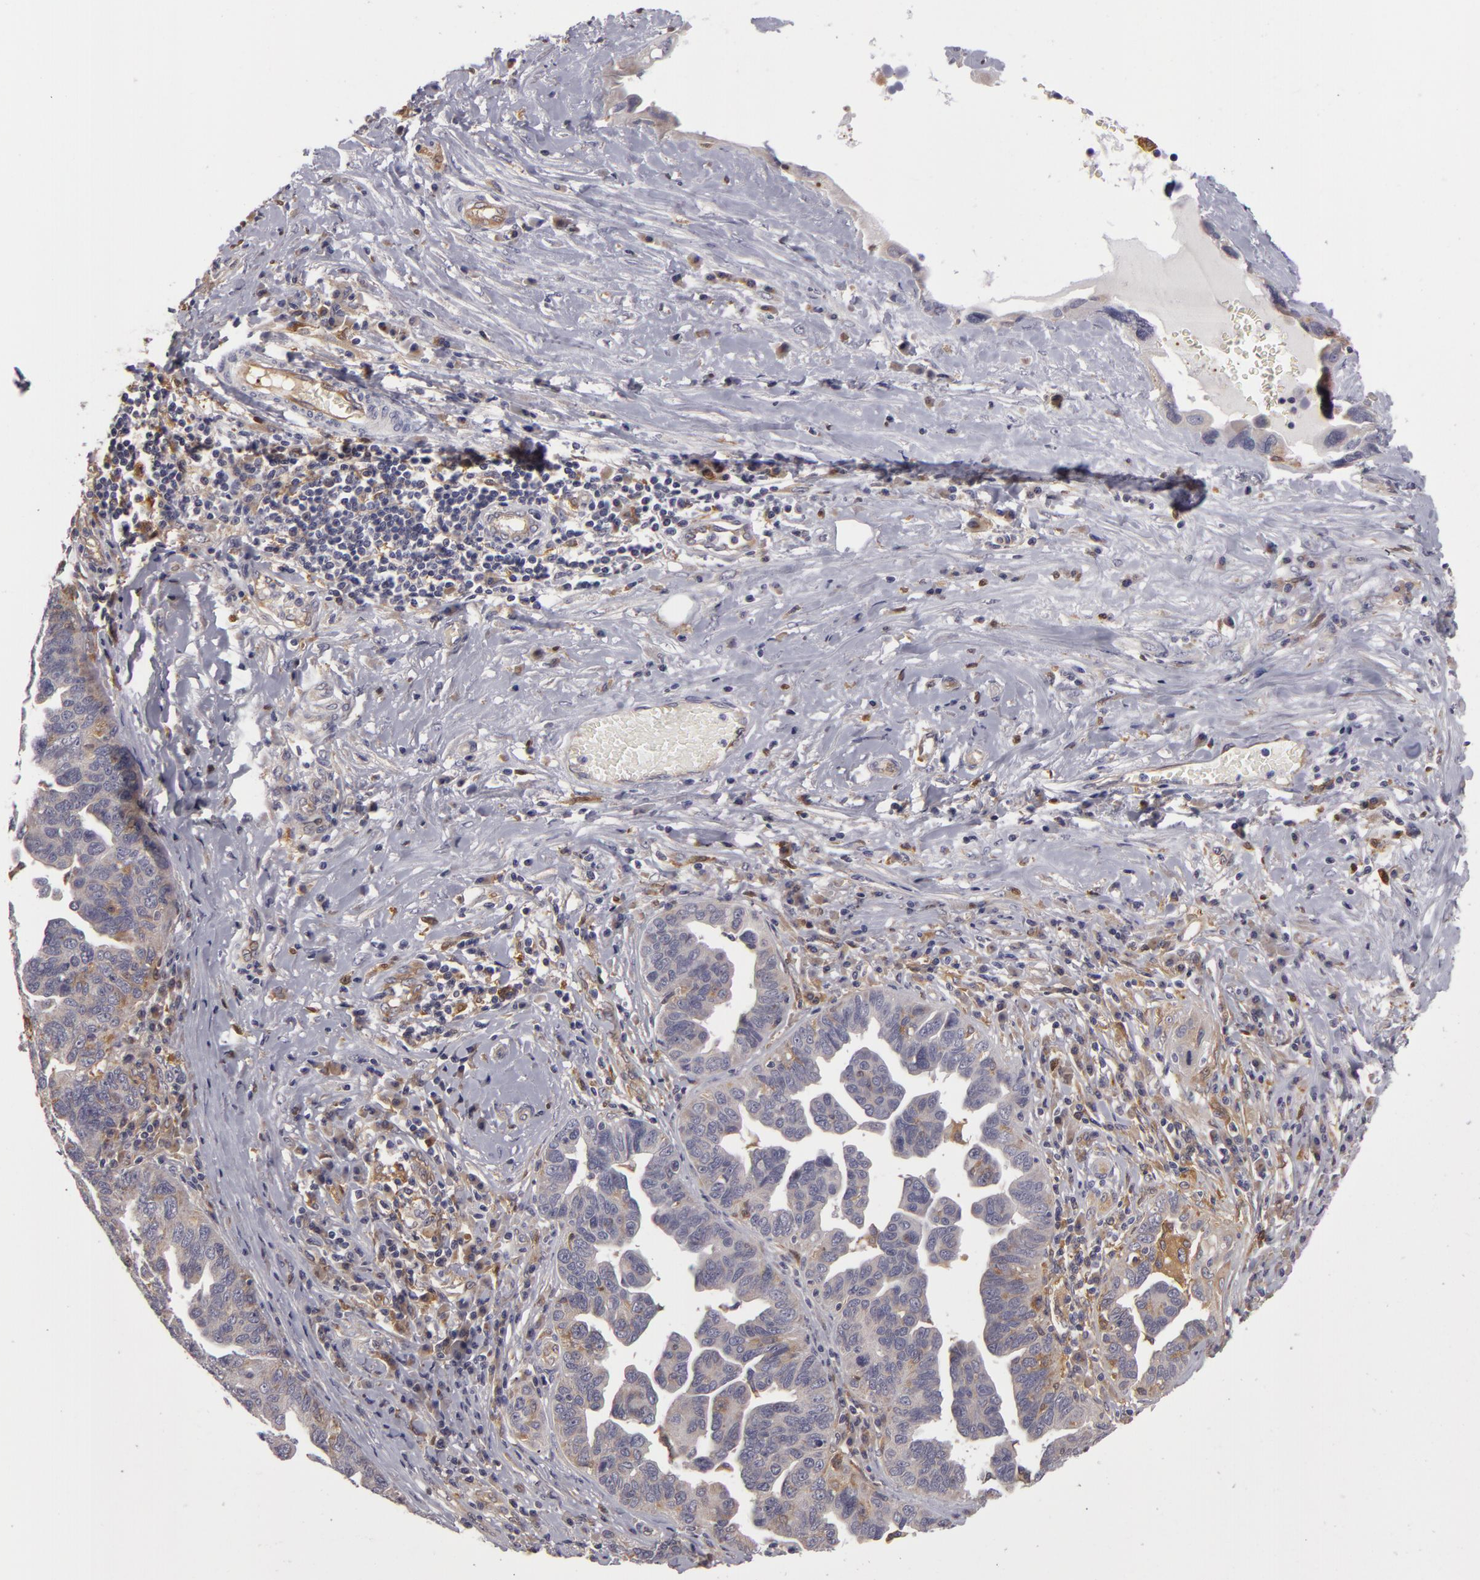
{"staining": {"intensity": "negative", "quantity": "none", "location": "none"}, "tissue": "ovarian cancer", "cell_type": "Tumor cells", "image_type": "cancer", "snomed": [{"axis": "morphology", "description": "Cystadenocarcinoma, serous, NOS"}, {"axis": "topography", "description": "Ovary"}], "caption": "Tumor cells are negative for brown protein staining in ovarian cancer (serous cystadenocarcinoma).", "gene": "ZNF229", "patient": {"sex": "female", "age": 64}}